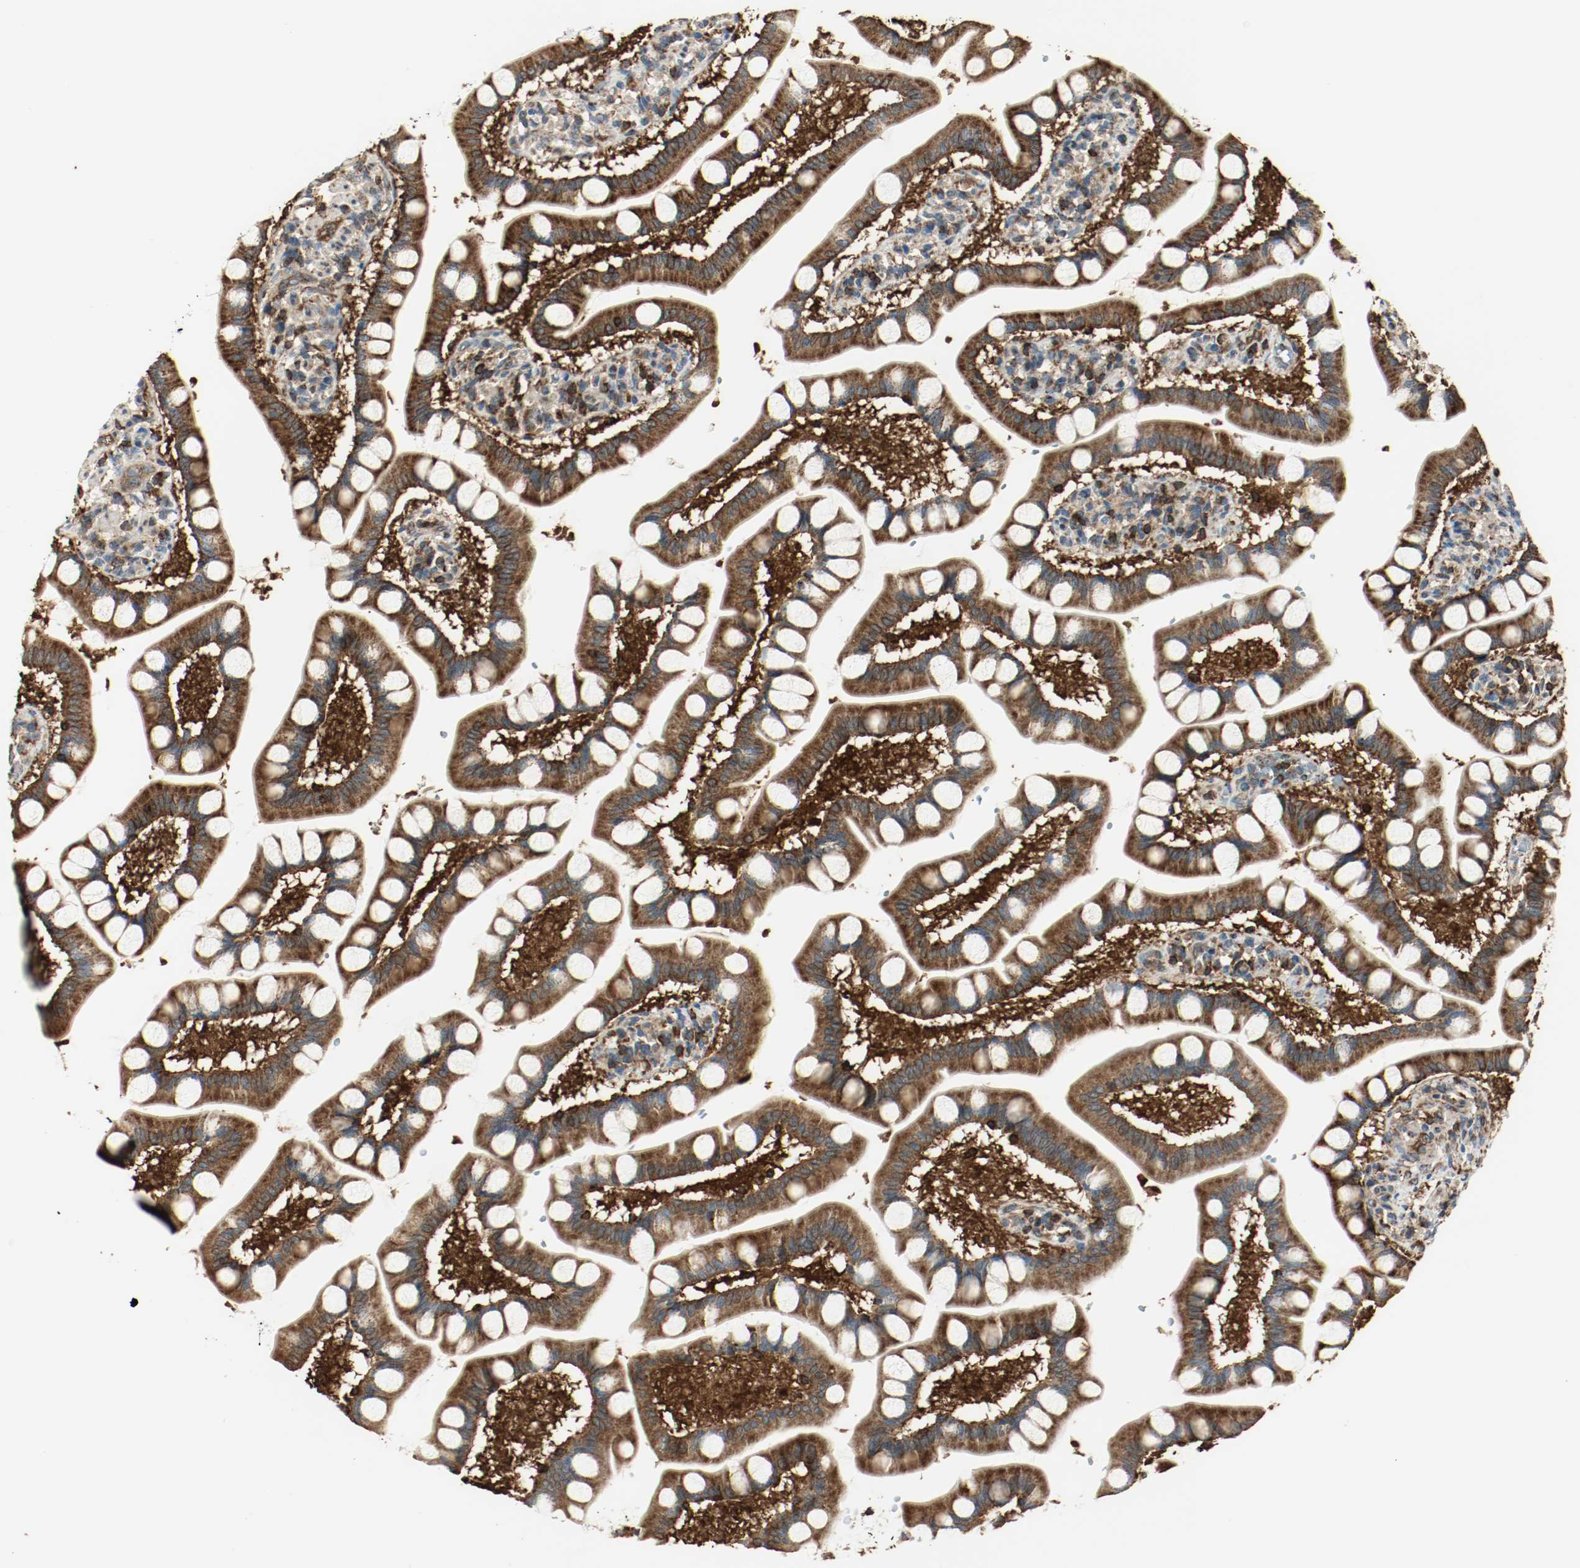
{"staining": {"intensity": "strong", "quantity": ">75%", "location": "cytoplasmic/membranous"}, "tissue": "small intestine", "cell_type": "Glandular cells", "image_type": "normal", "snomed": [{"axis": "morphology", "description": "Normal tissue, NOS"}, {"axis": "topography", "description": "Small intestine"}], "caption": "An image of small intestine stained for a protein exhibits strong cytoplasmic/membranous brown staining in glandular cells.", "gene": "PLCG1", "patient": {"sex": "male", "age": 41}}